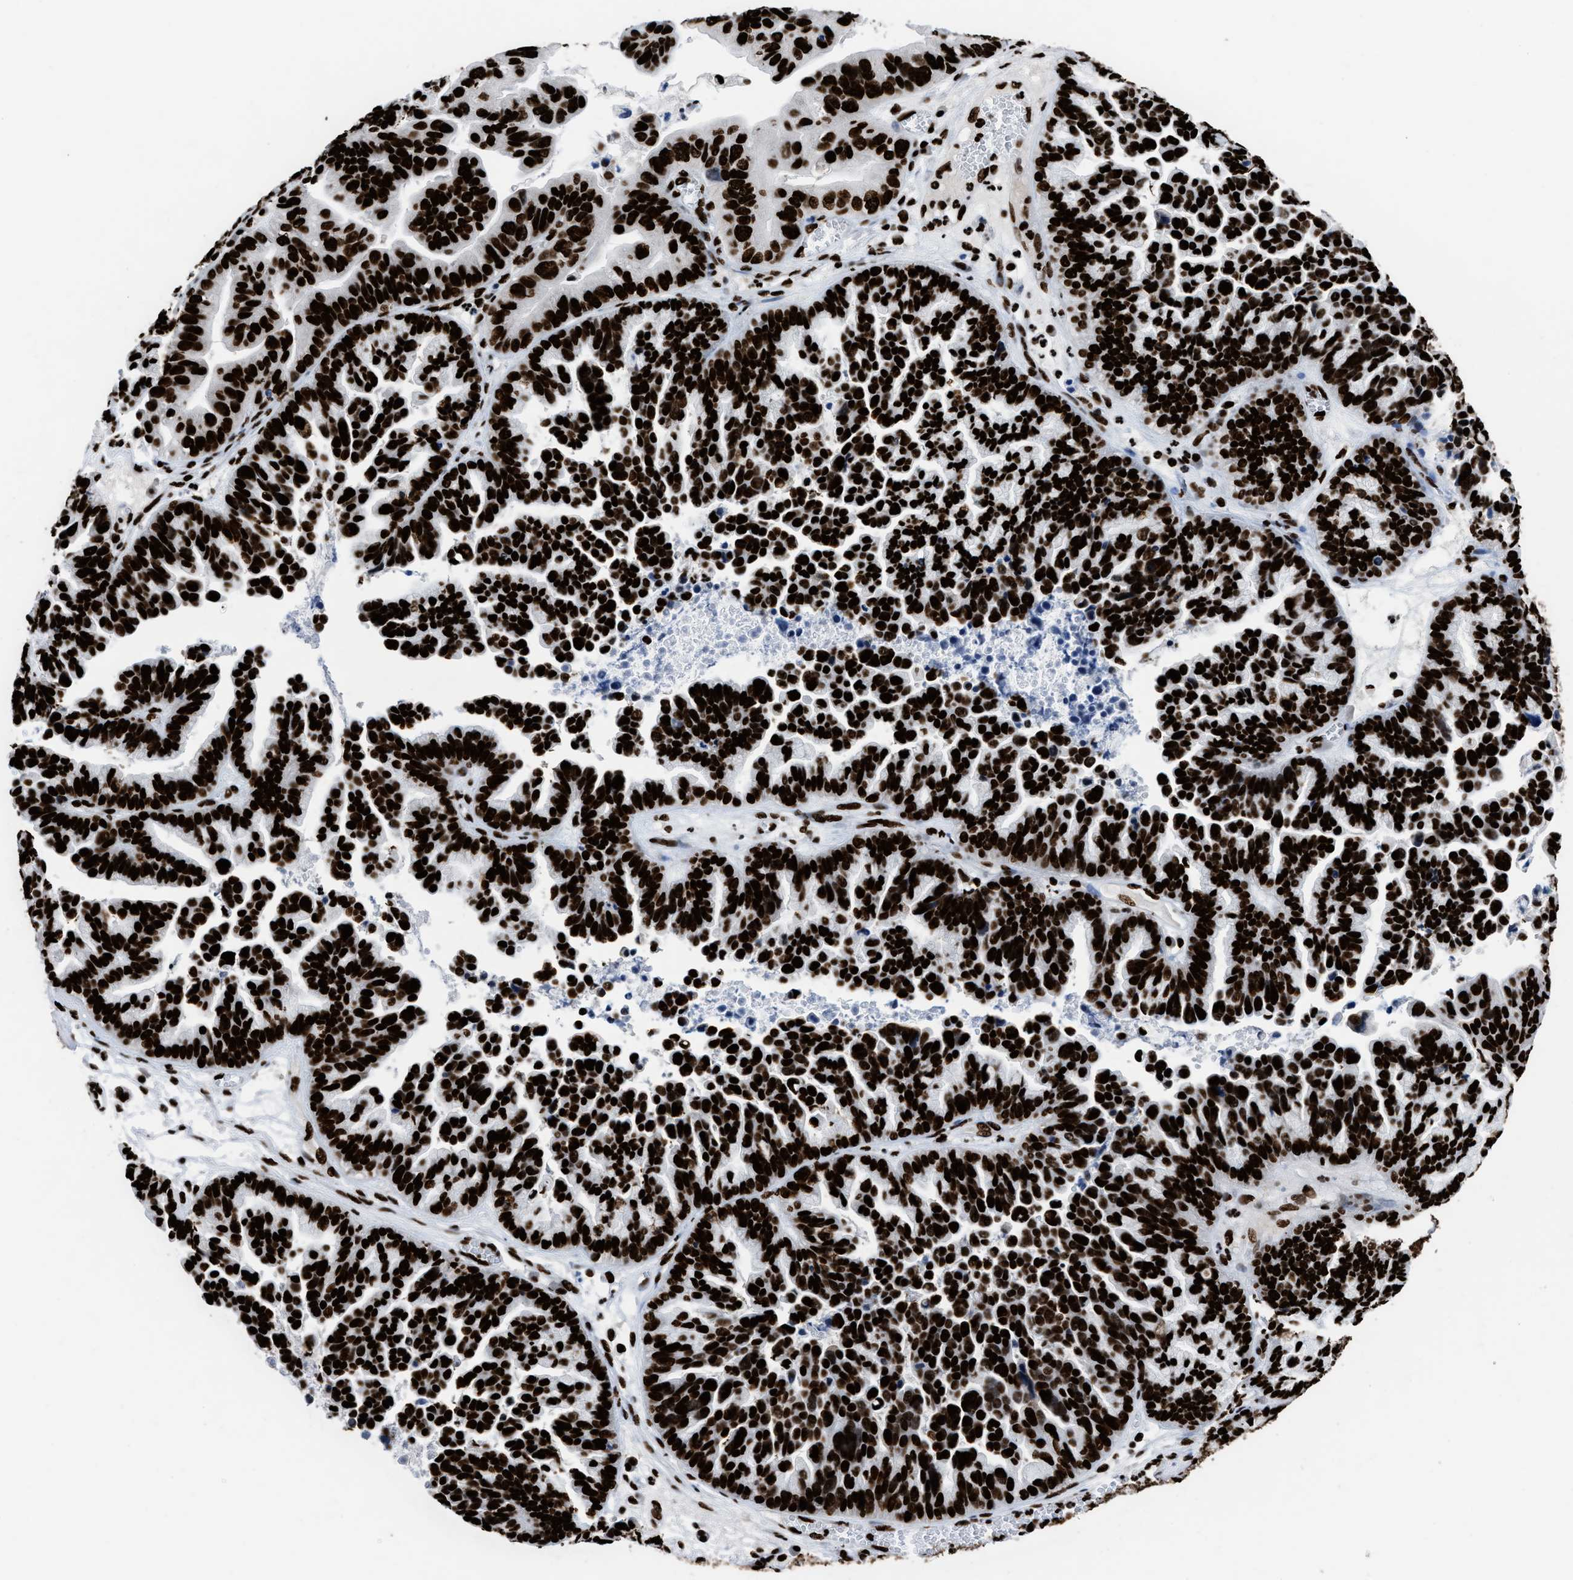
{"staining": {"intensity": "strong", "quantity": ">75%", "location": "nuclear"}, "tissue": "ovarian cancer", "cell_type": "Tumor cells", "image_type": "cancer", "snomed": [{"axis": "morphology", "description": "Cystadenocarcinoma, serous, NOS"}, {"axis": "topography", "description": "Ovary"}], "caption": "Immunohistochemistry (IHC) (DAB (3,3'-diaminobenzidine)) staining of human serous cystadenocarcinoma (ovarian) reveals strong nuclear protein expression in approximately >75% of tumor cells.", "gene": "HNRNPM", "patient": {"sex": "female", "age": 56}}